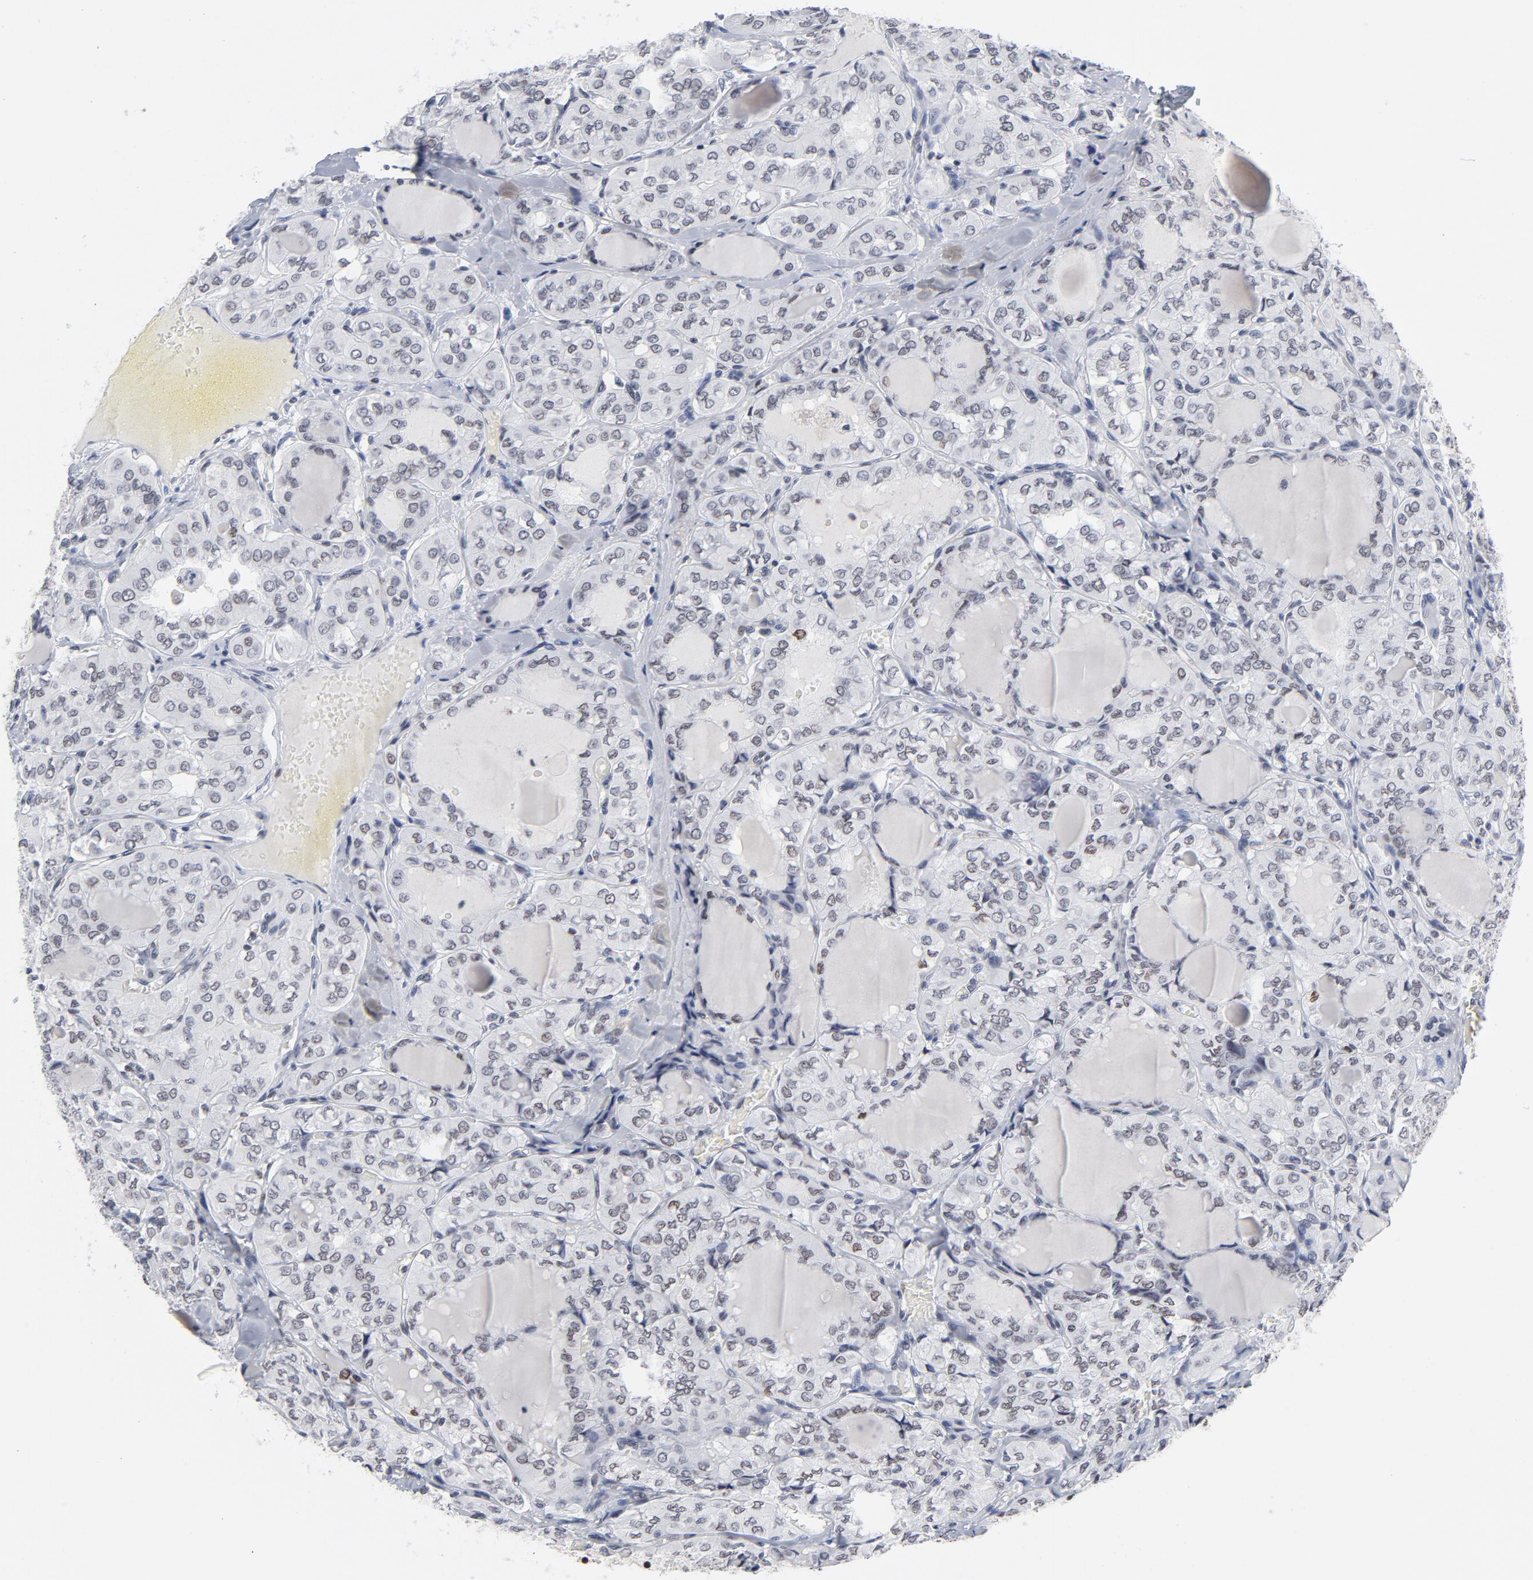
{"staining": {"intensity": "negative", "quantity": "none", "location": "none"}, "tissue": "thyroid cancer", "cell_type": "Tumor cells", "image_type": "cancer", "snomed": [{"axis": "morphology", "description": "Papillary adenocarcinoma, NOS"}, {"axis": "topography", "description": "Thyroid gland"}], "caption": "Immunohistochemical staining of thyroid cancer reveals no significant expression in tumor cells.", "gene": "RFC4", "patient": {"sex": "male", "age": 20}}